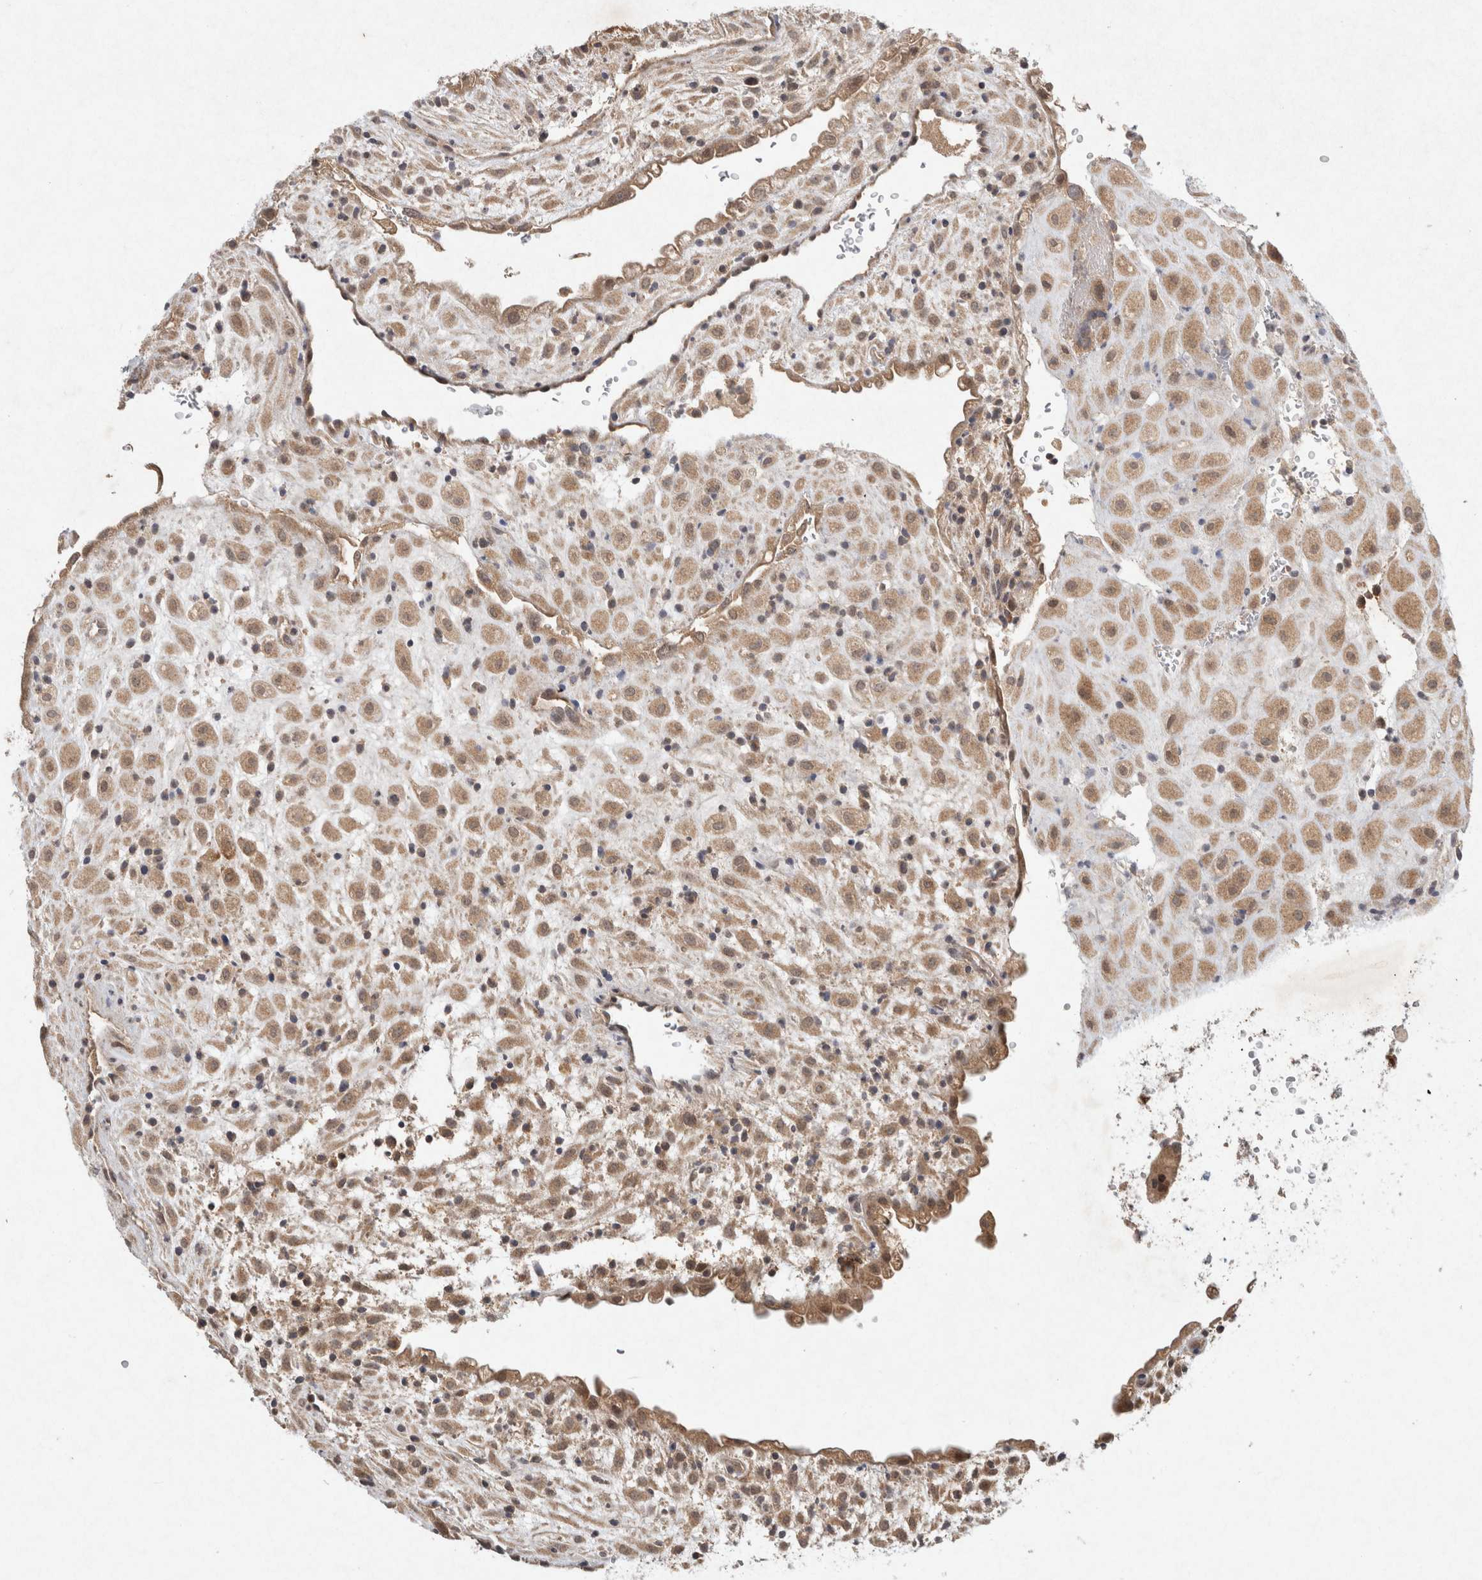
{"staining": {"intensity": "moderate", "quantity": ">75%", "location": "cytoplasmic/membranous"}, "tissue": "placenta", "cell_type": "Decidual cells", "image_type": "normal", "snomed": [{"axis": "morphology", "description": "Normal tissue, NOS"}, {"axis": "topography", "description": "Placenta"}], "caption": "Decidual cells demonstrate medium levels of moderate cytoplasmic/membranous expression in approximately >75% of cells in normal human placenta. The staining was performed using DAB to visualize the protein expression in brown, while the nuclei were stained in blue with hematoxylin (Magnification: 20x).", "gene": "LOXL2", "patient": {"sex": "female", "age": 35}}